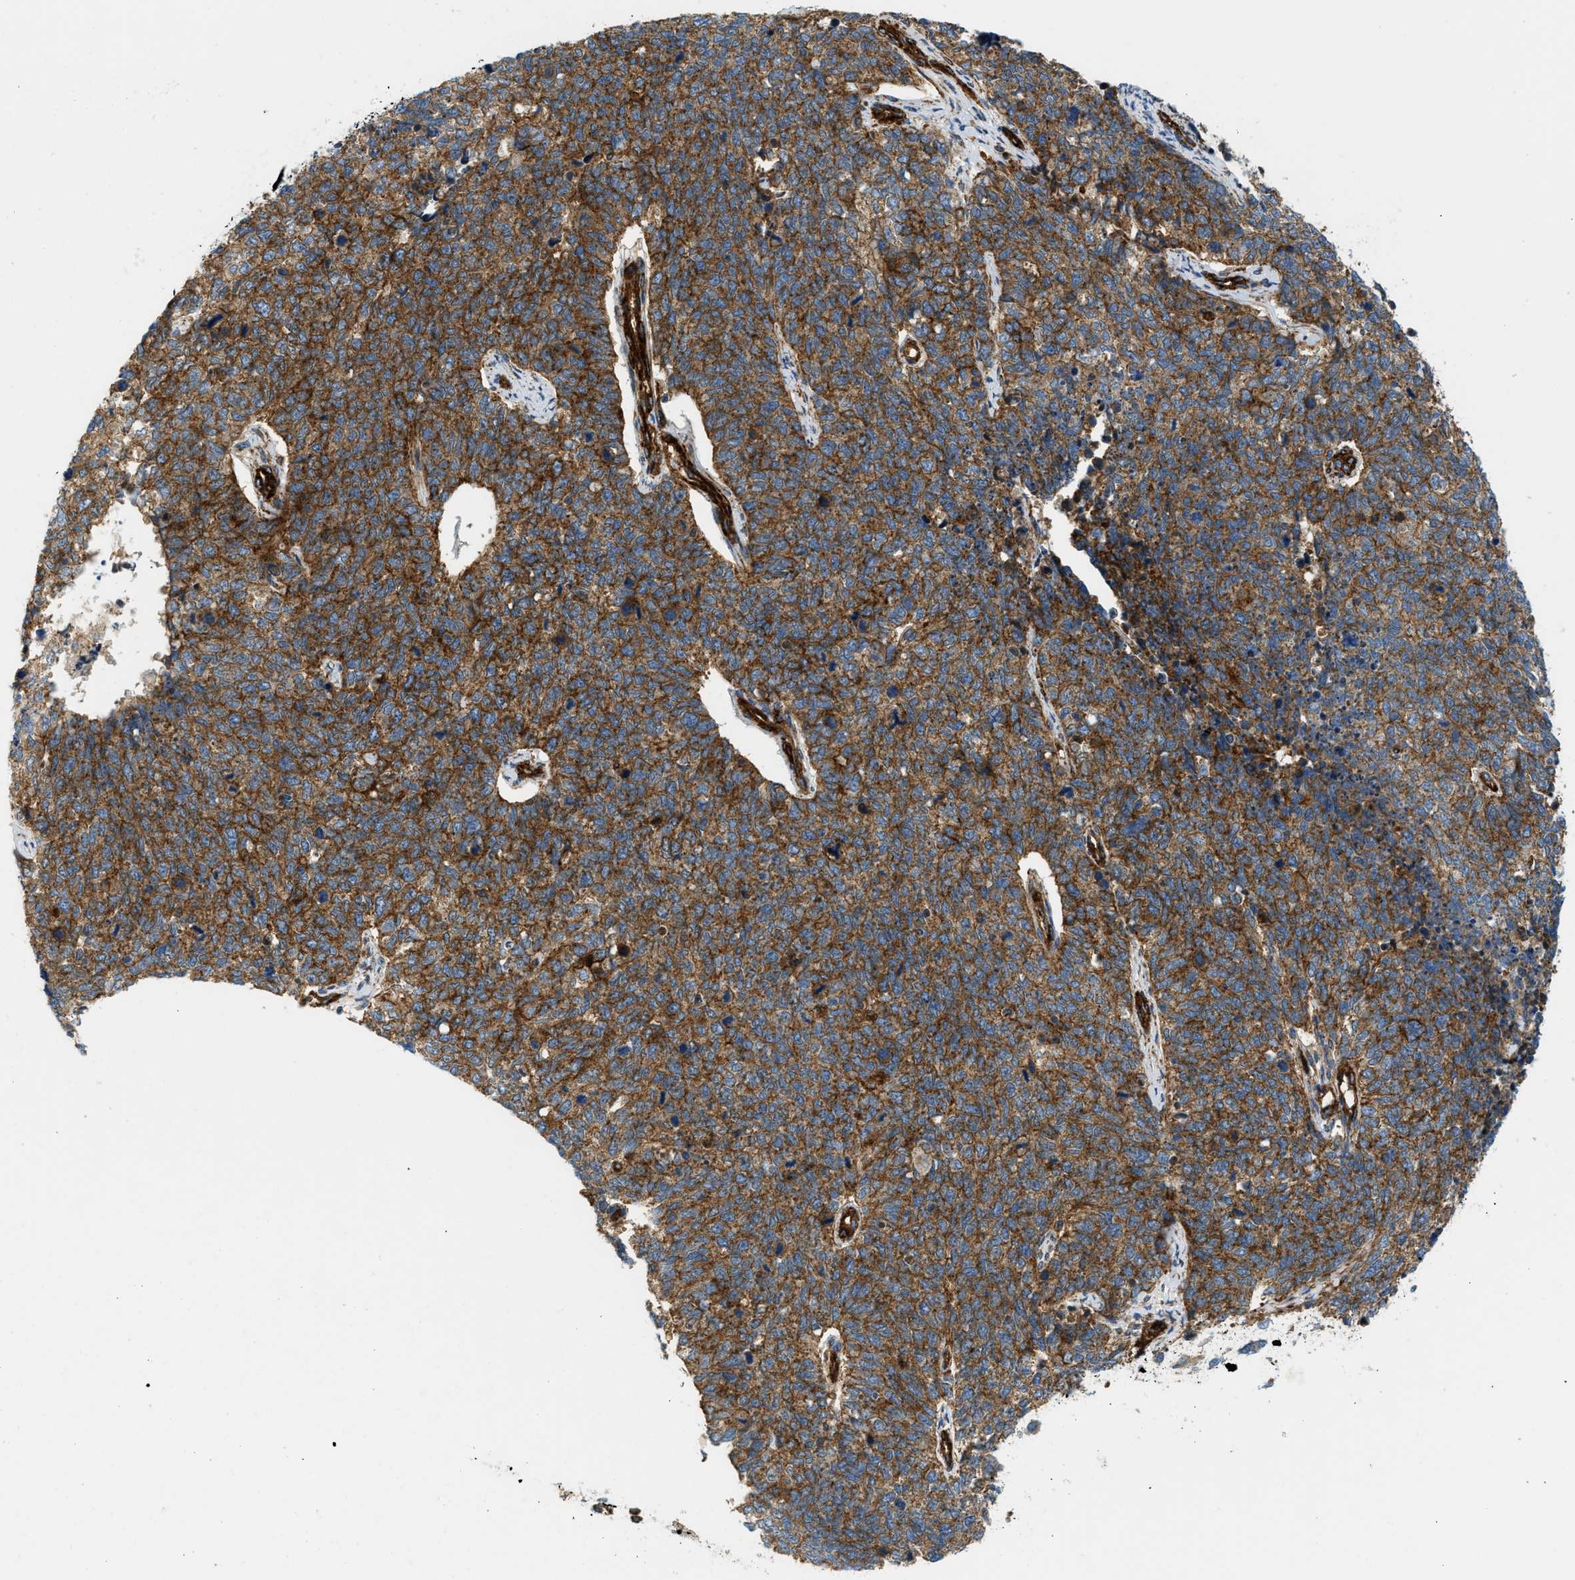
{"staining": {"intensity": "strong", "quantity": ">75%", "location": "cytoplasmic/membranous"}, "tissue": "cervical cancer", "cell_type": "Tumor cells", "image_type": "cancer", "snomed": [{"axis": "morphology", "description": "Squamous cell carcinoma, NOS"}, {"axis": "topography", "description": "Cervix"}], "caption": "Immunohistochemistry (DAB (3,3'-diaminobenzidine)) staining of human cervical squamous cell carcinoma reveals strong cytoplasmic/membranous protein staining in approximately >75% of tumor cells.", "gene": "HIP1", "patient": {"sex": "female", "age": 63}}